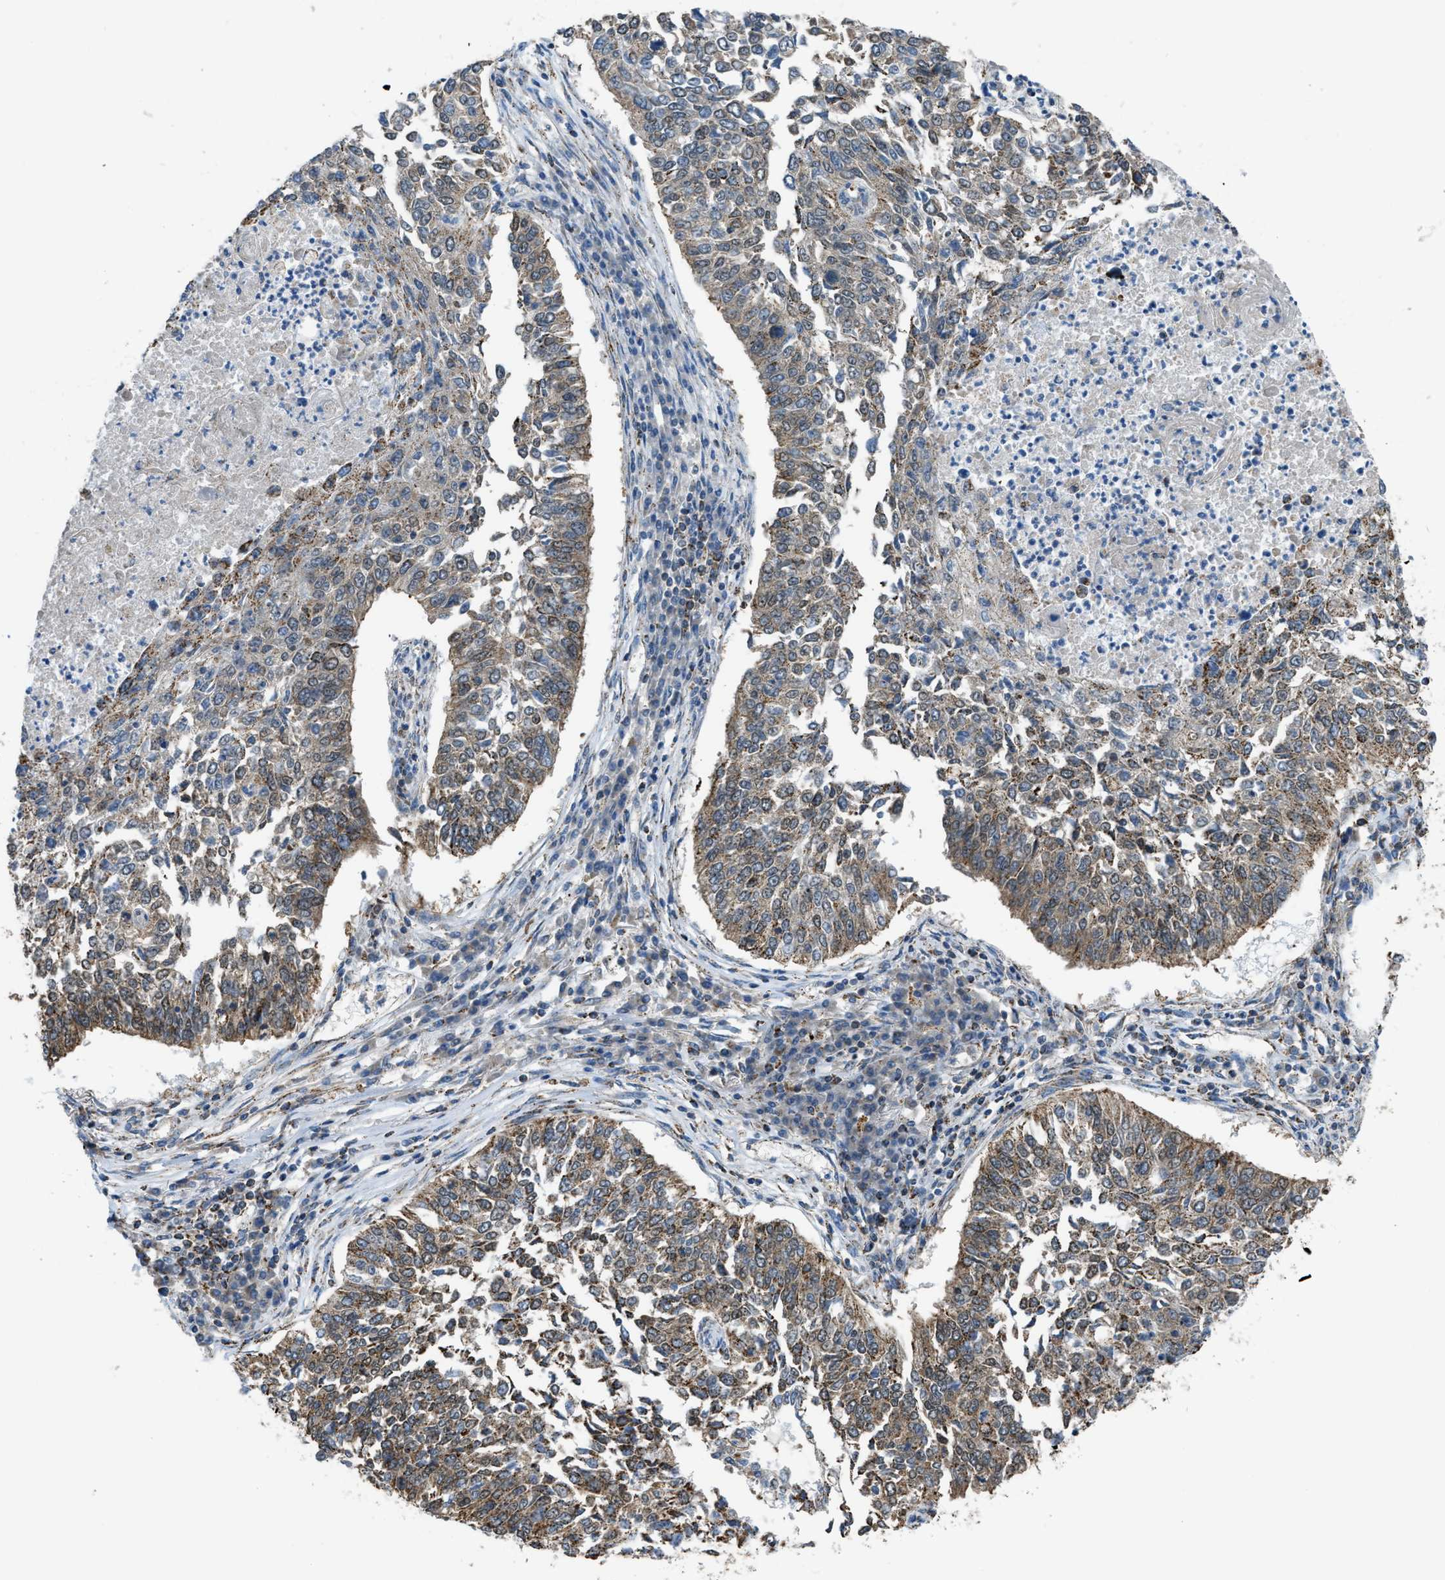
{"staining": {"intensity": "moderate", "quantity": ">75%", "location": "cytoplasmic/membranous"}, "tissue": "lung cancer", "cell_type": "Tumor cells", "image_type": "cancer", "snomed": [{"axis": "morphology", "description": "Normal tissue, NOS"}, {"axis": "morphology", "description": "Squamous cell carcinoma, NOS"}, {"axis": "topography", "description": "Cartilage tissue"}, {"axis": "topography", "description": "Bronchus"}, {"axis": "topography", "description": "Lung"}], "caption": "Immunohistochemical staining of lung cancer (squamous cell carcinoma) displays medium levels of moderate cytoplasmic/membranous protein expression in about >75% of tumor cells. The staining was performed using DAB, with brown indicating positive protein expression. Nuclei are stained blue with hematoxylin.", "gene": "ETFB", "patient": {"sex": "female", "age": 49}}